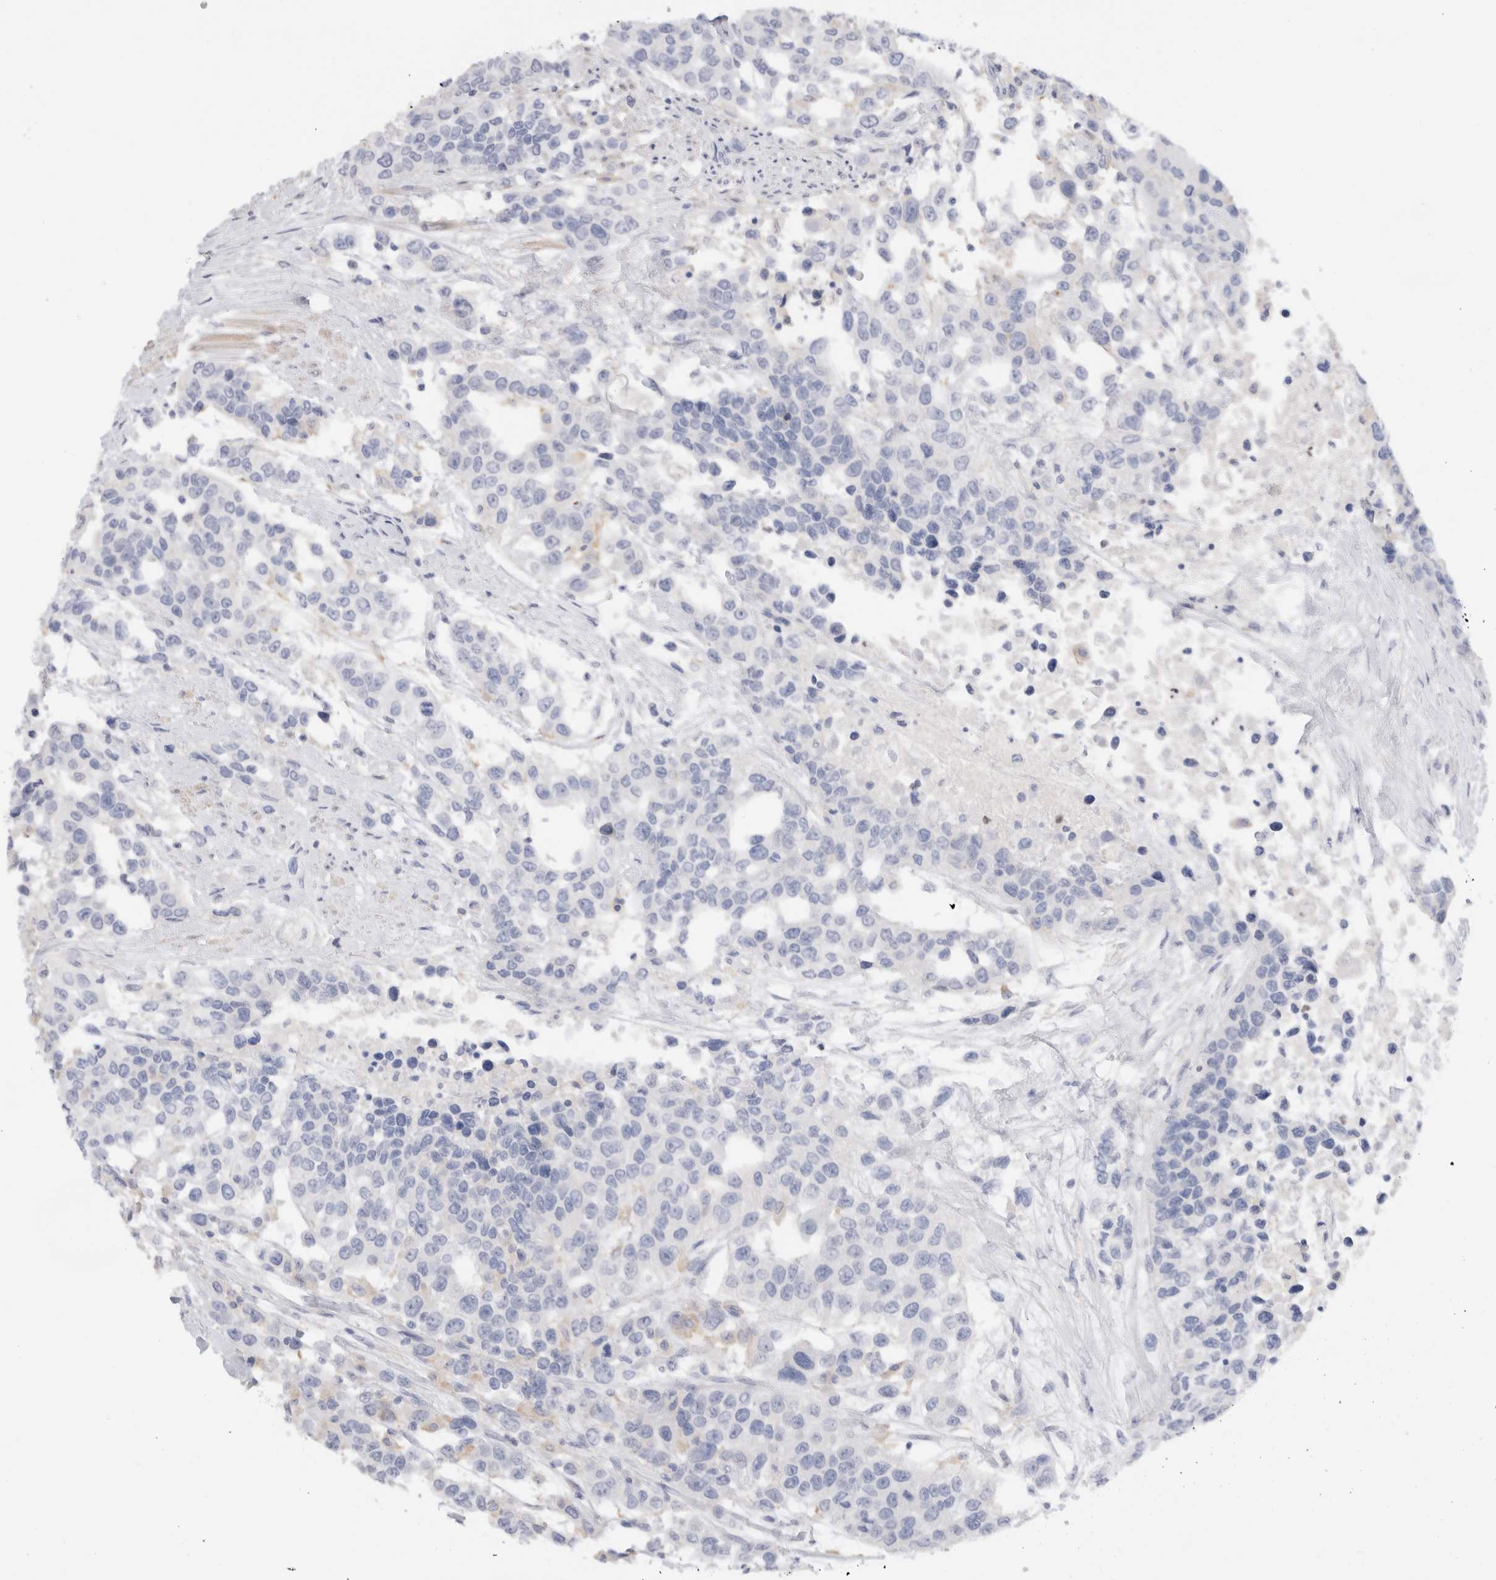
{"staining": {"intensity": "negative", "quantity": "none", "location": "none"}, "tissue": "urothelial cancer", "cell_type": "Tumor cells", "image_type": "cancer", "snomed": [{"axis": "morphology", "description": "Urothelial carcinoma, High grade"}, {"axis": "topography", "description": "Urinary bladder"}], "caption": "IHC of urothelial cancer demonstrates no staining in tumor cells.", "gene": "ADAM30", "patient": {"sex": "female", "age": 80}}